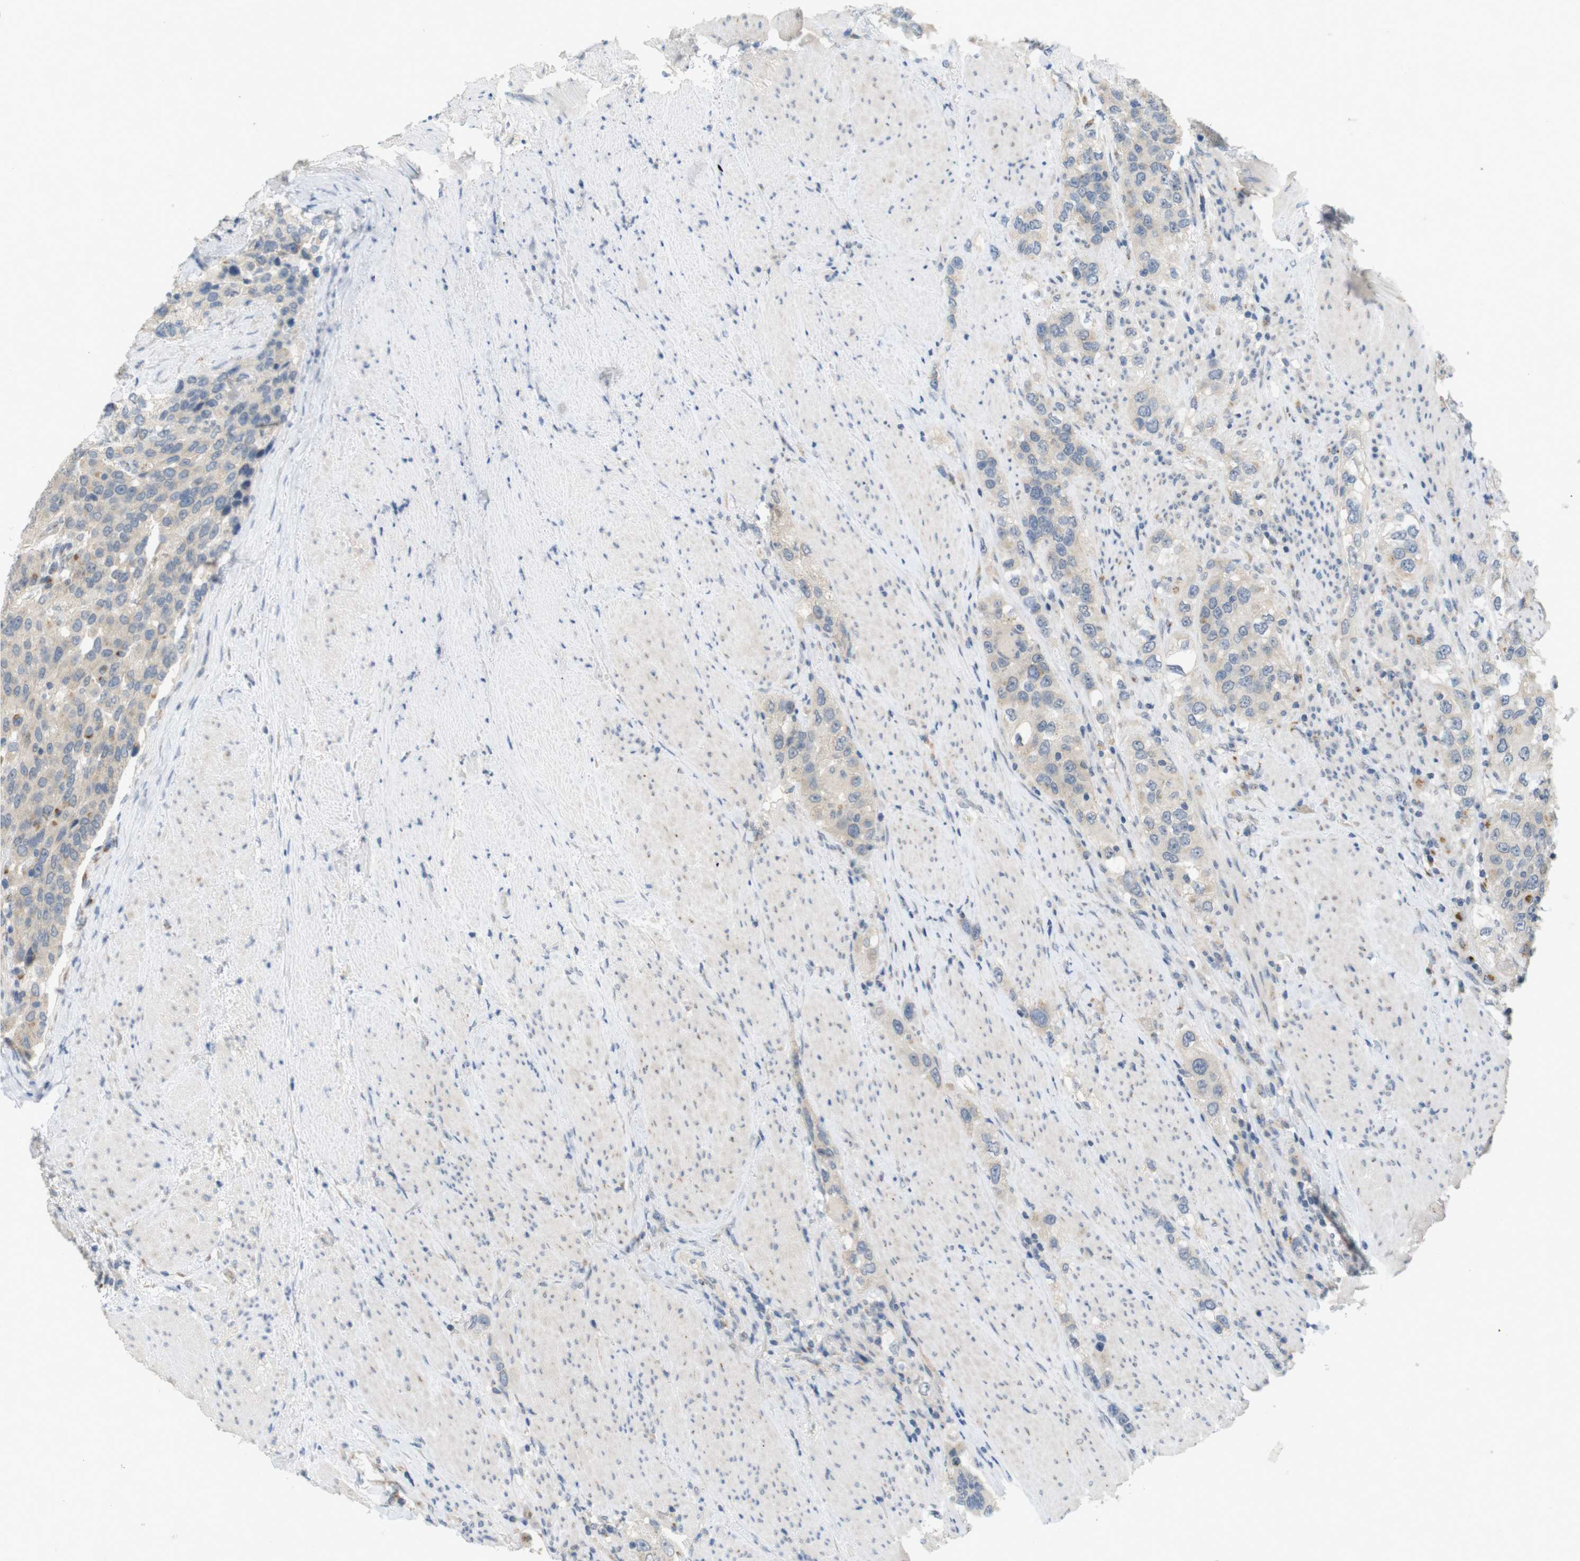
{"staining": {"intensity": "weak", "quantity": "25%-75%", "location": "cytoplasmic/membranous"}, "tissue": "urothelial cancer", "cell_type": "Tumor cells", "image_type": "cancer", "snomed": [{"axis": "morphology", "description": "Urothelial carcinoma, High grade"}, {"axis": "topography", "description": "Urinary bladder"}], "caption": "A high-resolution image shows IHC staining of urothelial cancer, which demonstrates weak cytoplasmic/membranous staining in about 25%-75% of tumor cells. The staining is performed using DAB (3,3'-diaminobenzidine) brown chromogen to label protein expression. The nuclei are counter-stained blue using hematoxylin.", "gene": "YIPF3", "patient": {"sex": "female", "age": 80}}